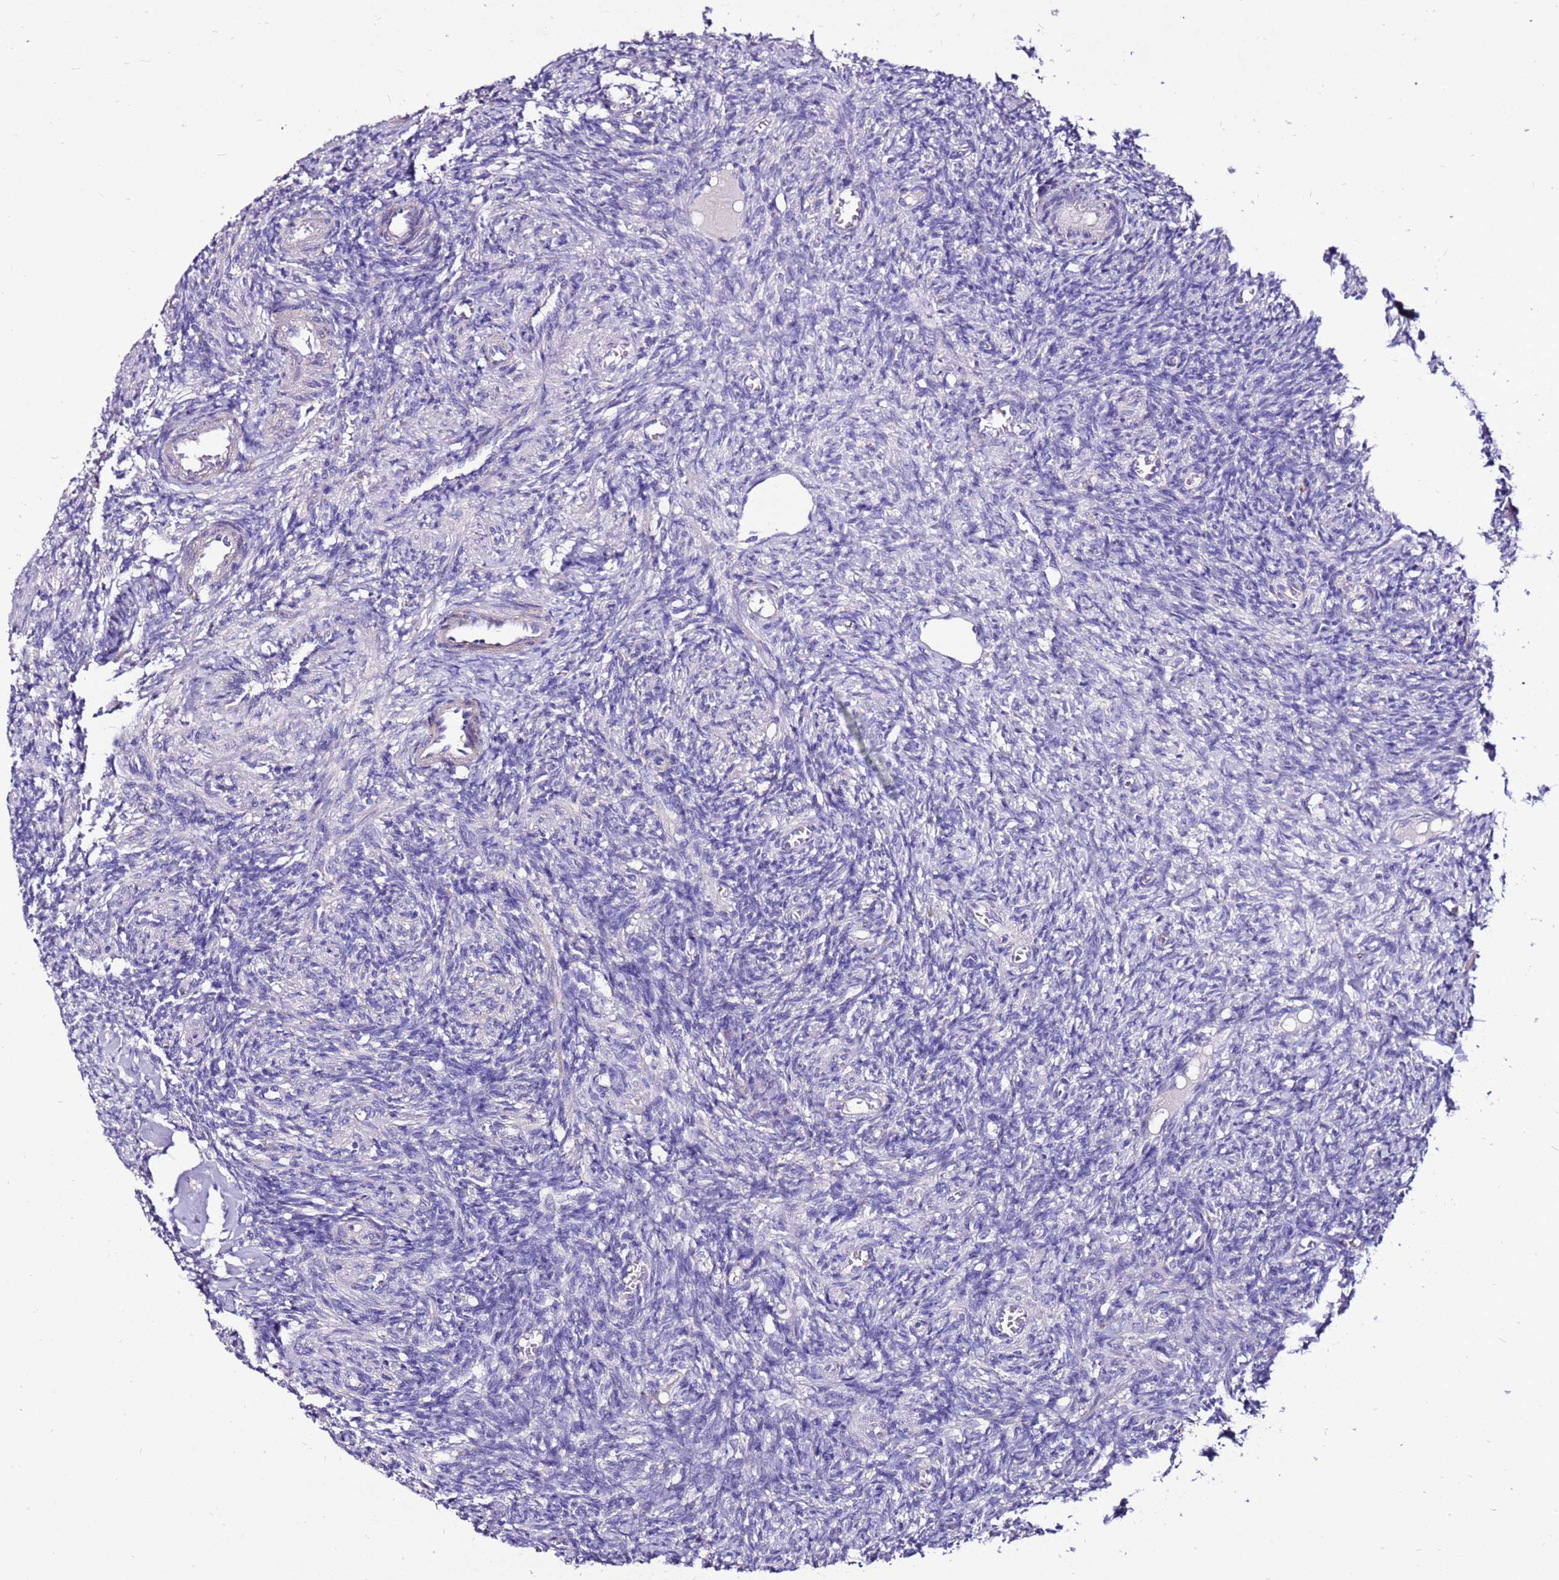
{"staining": {"intensity": "weak", "quantity": ">75%", "location": "cytoplasmic/membranous"}, "tissue": "ovary", "cell_type": "Follicle cells", "image_type": "normal", "snomed": [{"axis": "morphology", "description": "Normal tissue, NOS"}, {"axis": "topography", "description": "Ovary"}], "caption": "Follicle cells demonstrate low levels of weak cytoplasmic/membranous positivity in approximately >75% of cells in unremarkable ovary.", "gene": "TMEM106C", "patient": {"sex": "female", "age": 27}}